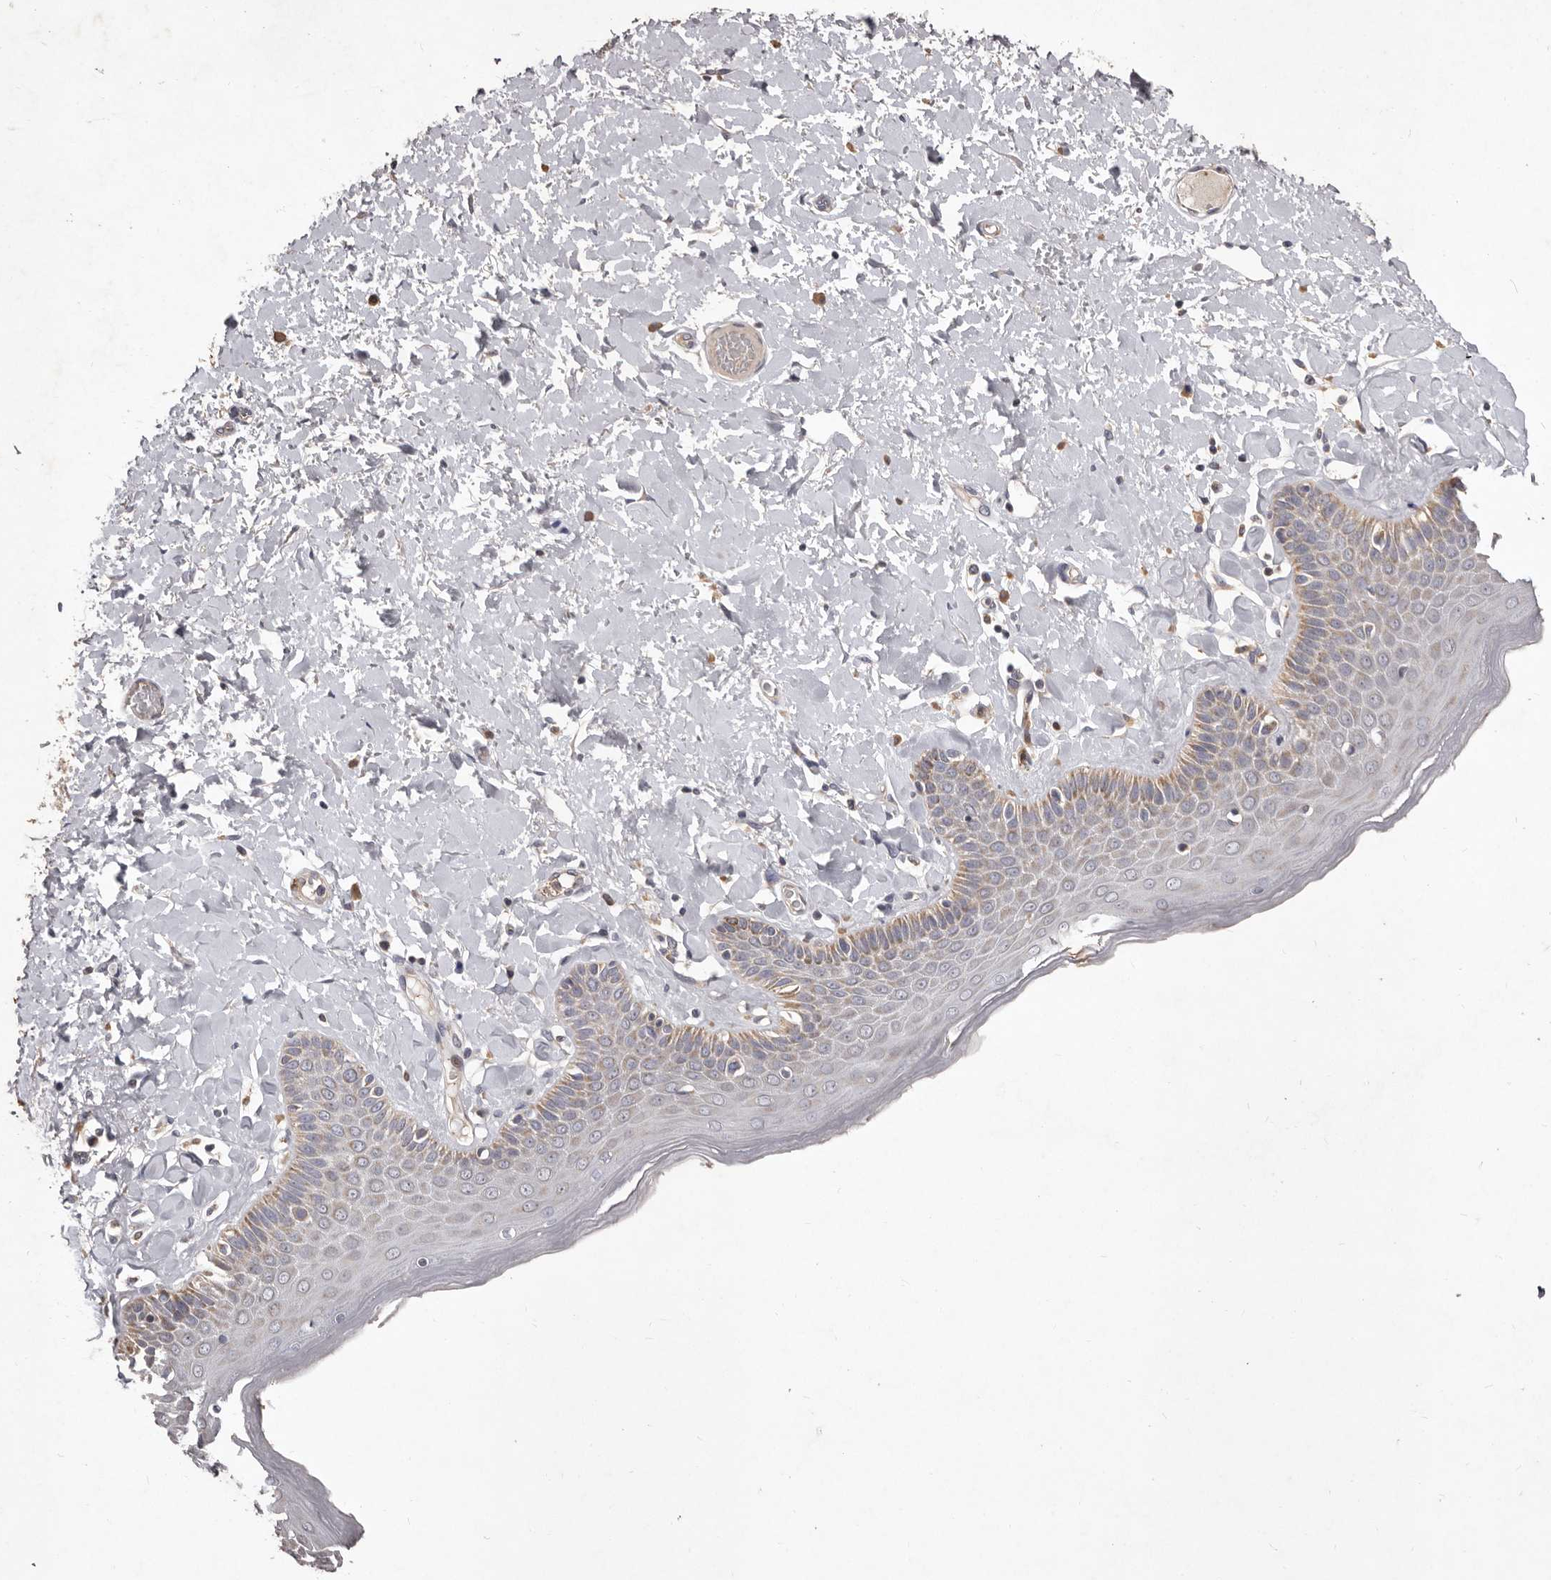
{"staining": {"intensity": "moderate", "quantity": "<25%", "location": "cytoplasmic/membranous"}, "tissue": "skin", "cell_type": "Epidermal cells", "image_type": "normal", "snomed": [{"axis": "morphology", "description": "Normal tissue, NOS"}, {"axis": "topography", "description": "Anal"}], "caption": "Immunohistochemical staining of unremarkable human skin reveals moderate cytoplasmic/membranous protein expression in about <25% of epidermal cells.", "gene": "CXCL14", "patient": {"sex": "male", "age": 69}}